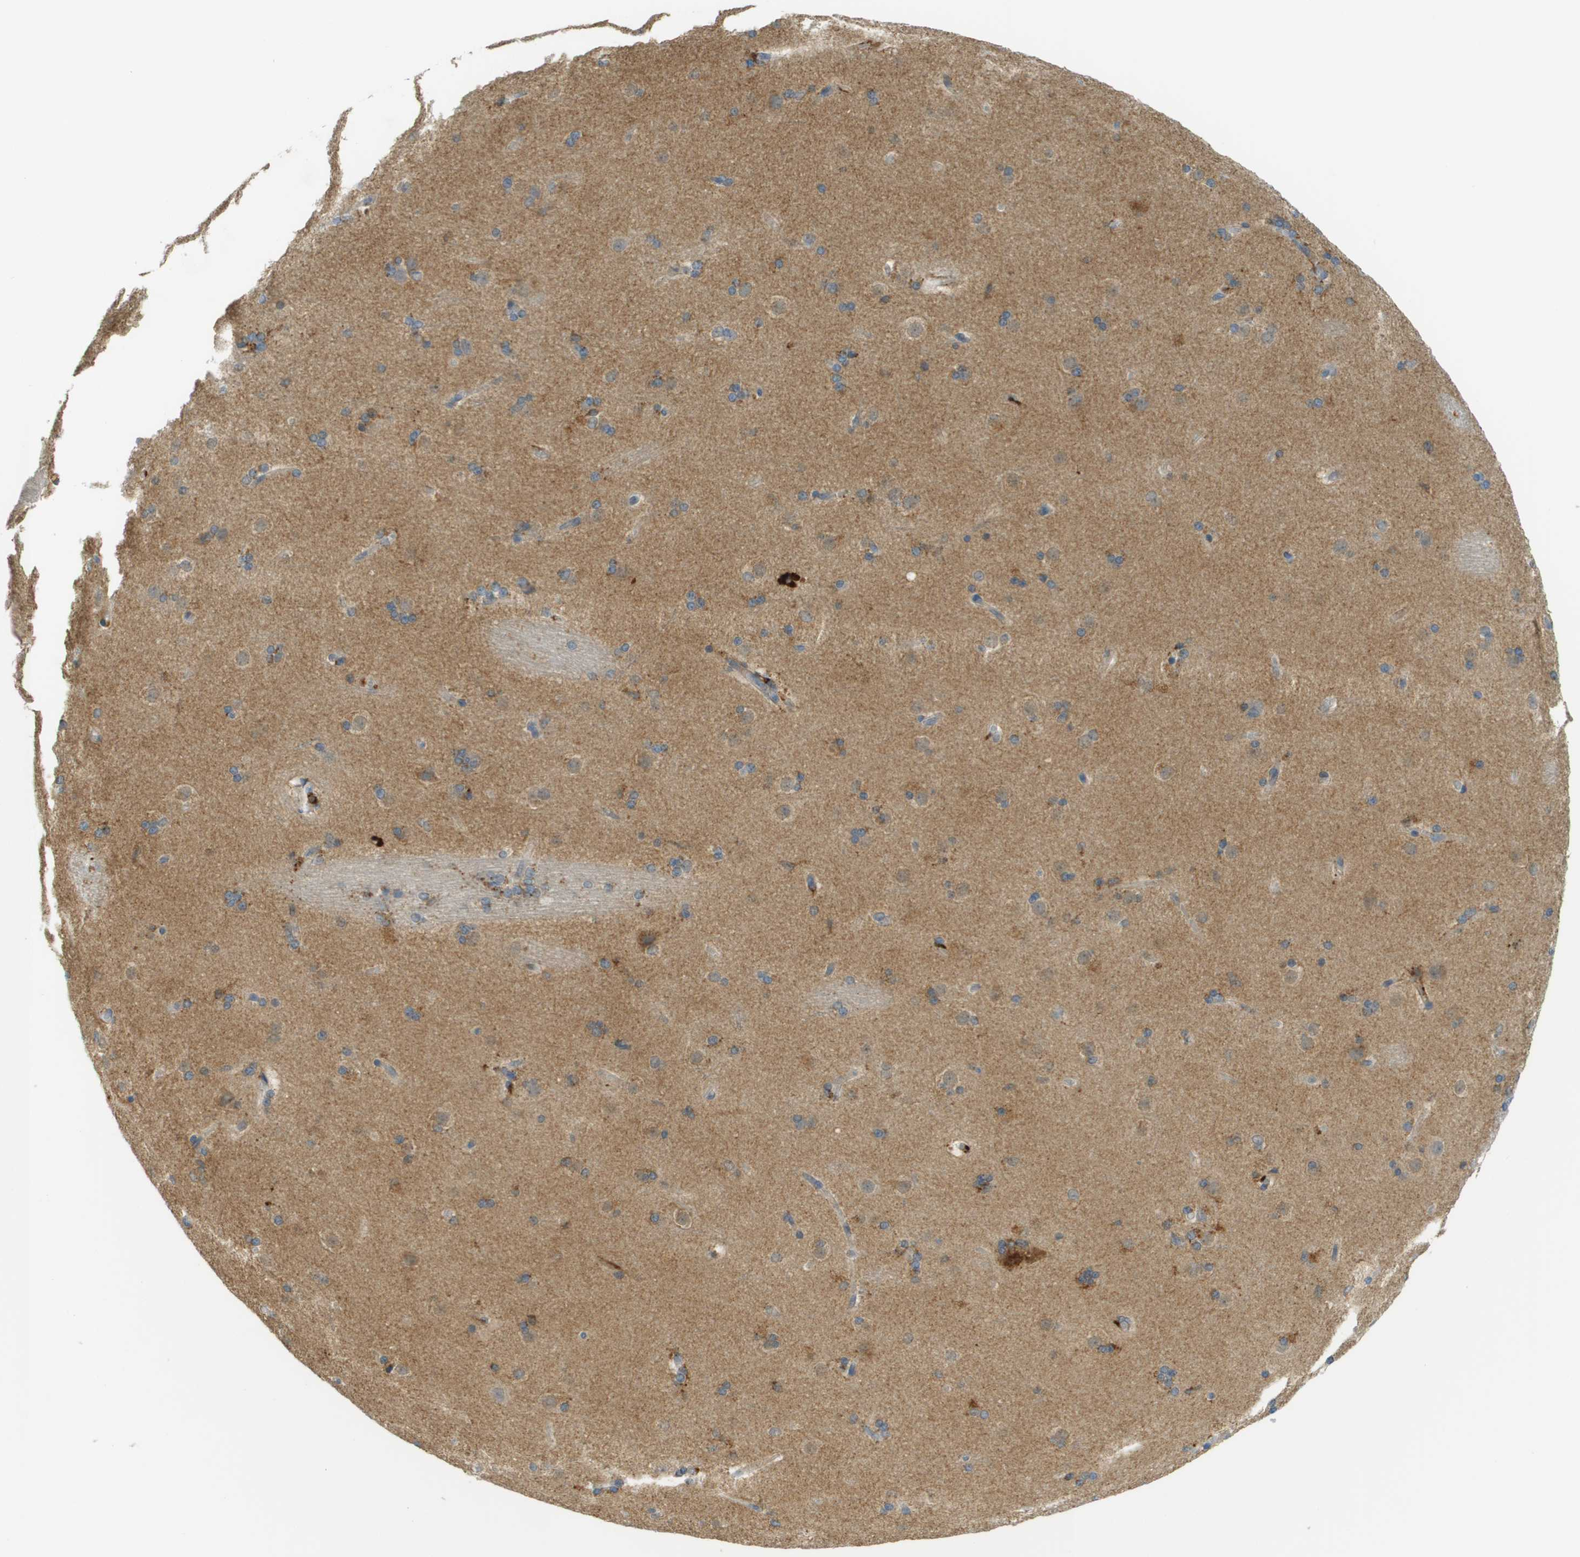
{"staining": {"intensity": "moderate", "quantity": "<25%", "location": "cytoplasmic/membranous"}, "tissue": "caudate", "cell_type": "Glial cells", "image_type": "normal", "snomed": [{"axis": "morphology", "description": "Normal tissue, NOS"}, {"axis": "topography", "description": "Lateral ventricle wall"}], "caption": "The immunohistochemical stain highlights moderate cytoplasmic/membranous expression in glial cells of benign caudate. The protein of interest is stained brown, and the nuclei are stained in blue (DAB (3,3'-diaminobenzidine) IHC with brightfield microscopy, high magnification).", "gene": "PLBD2", "patient": {"sex": "female", "age": 19}}